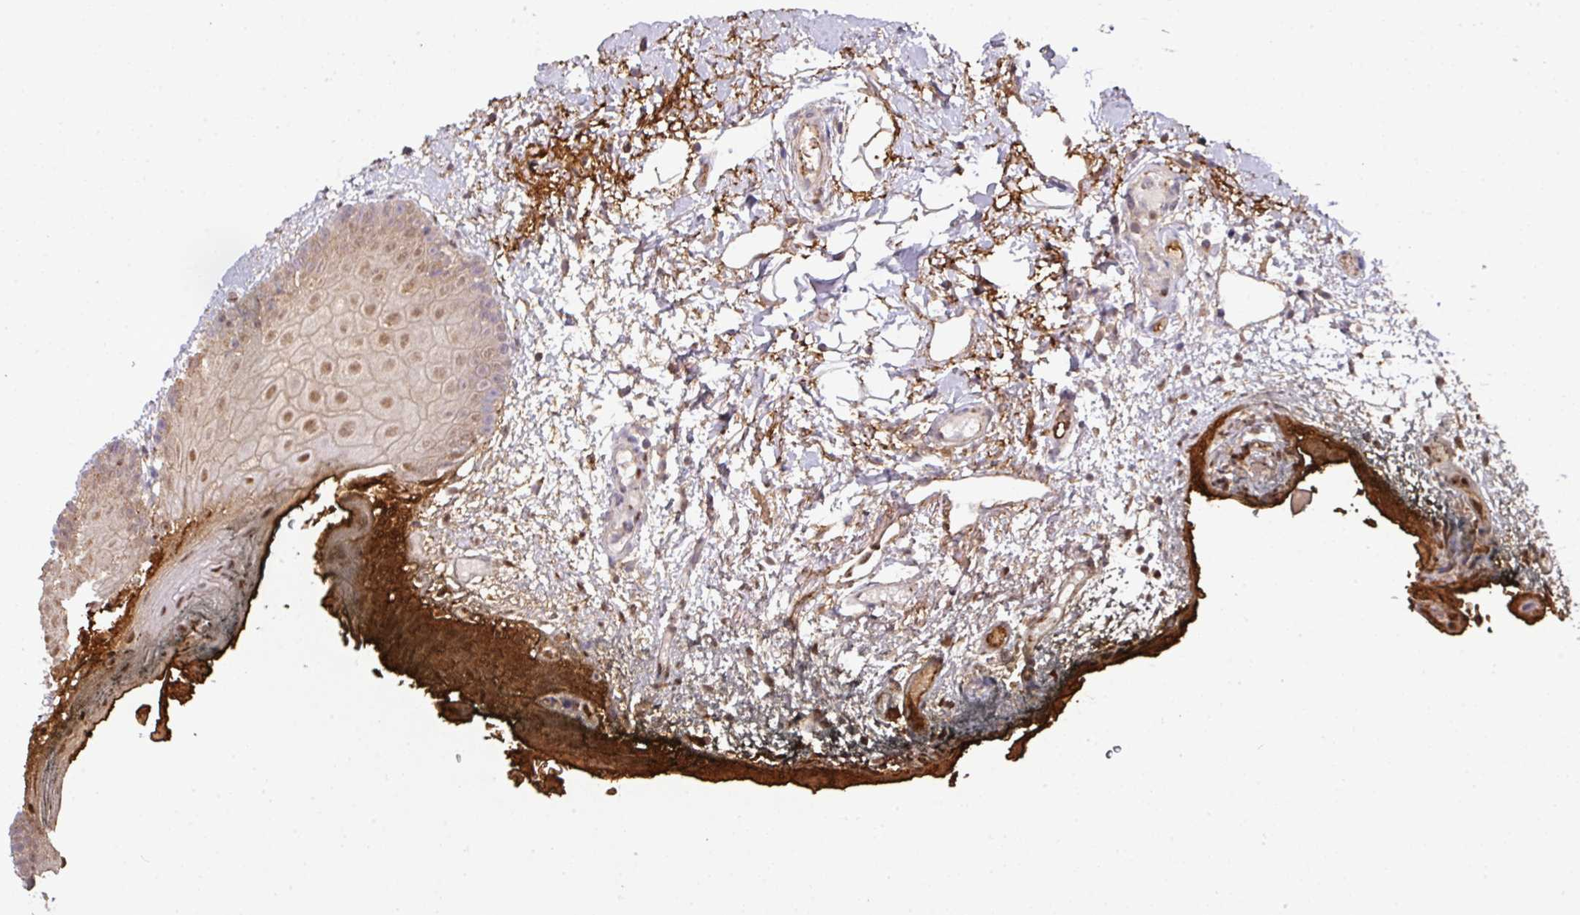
{"staining": {"intensity": "moderate", "quantity": ">75%", "location": "cytoplasmic/membranous,nuclear"}, "tissue": "oral mucosa", "cell_type": "Squamous epithelial cells", "image_type": "normal", "snomed": [{"axis": "morphology", "description": "Normal tissue, NOS"}, {"axis": "morphology", "description": "Squamous cell carcinoma, NOS"}, {"axis": "topography", "description": "Oral tissue"}, {"axis": "topography", "description": "Head-Neck"}], "caption": "An immunohistochemistry (IHC) micrograph of normal tissue is shown. Protein staining in brown labels moderate cytoplasmic/membranous,nuclear positivity in oral mucosa within squamous epithelial cells.", "gene": "RANBP9", "patient": {"sex": "female", "age": 81}}